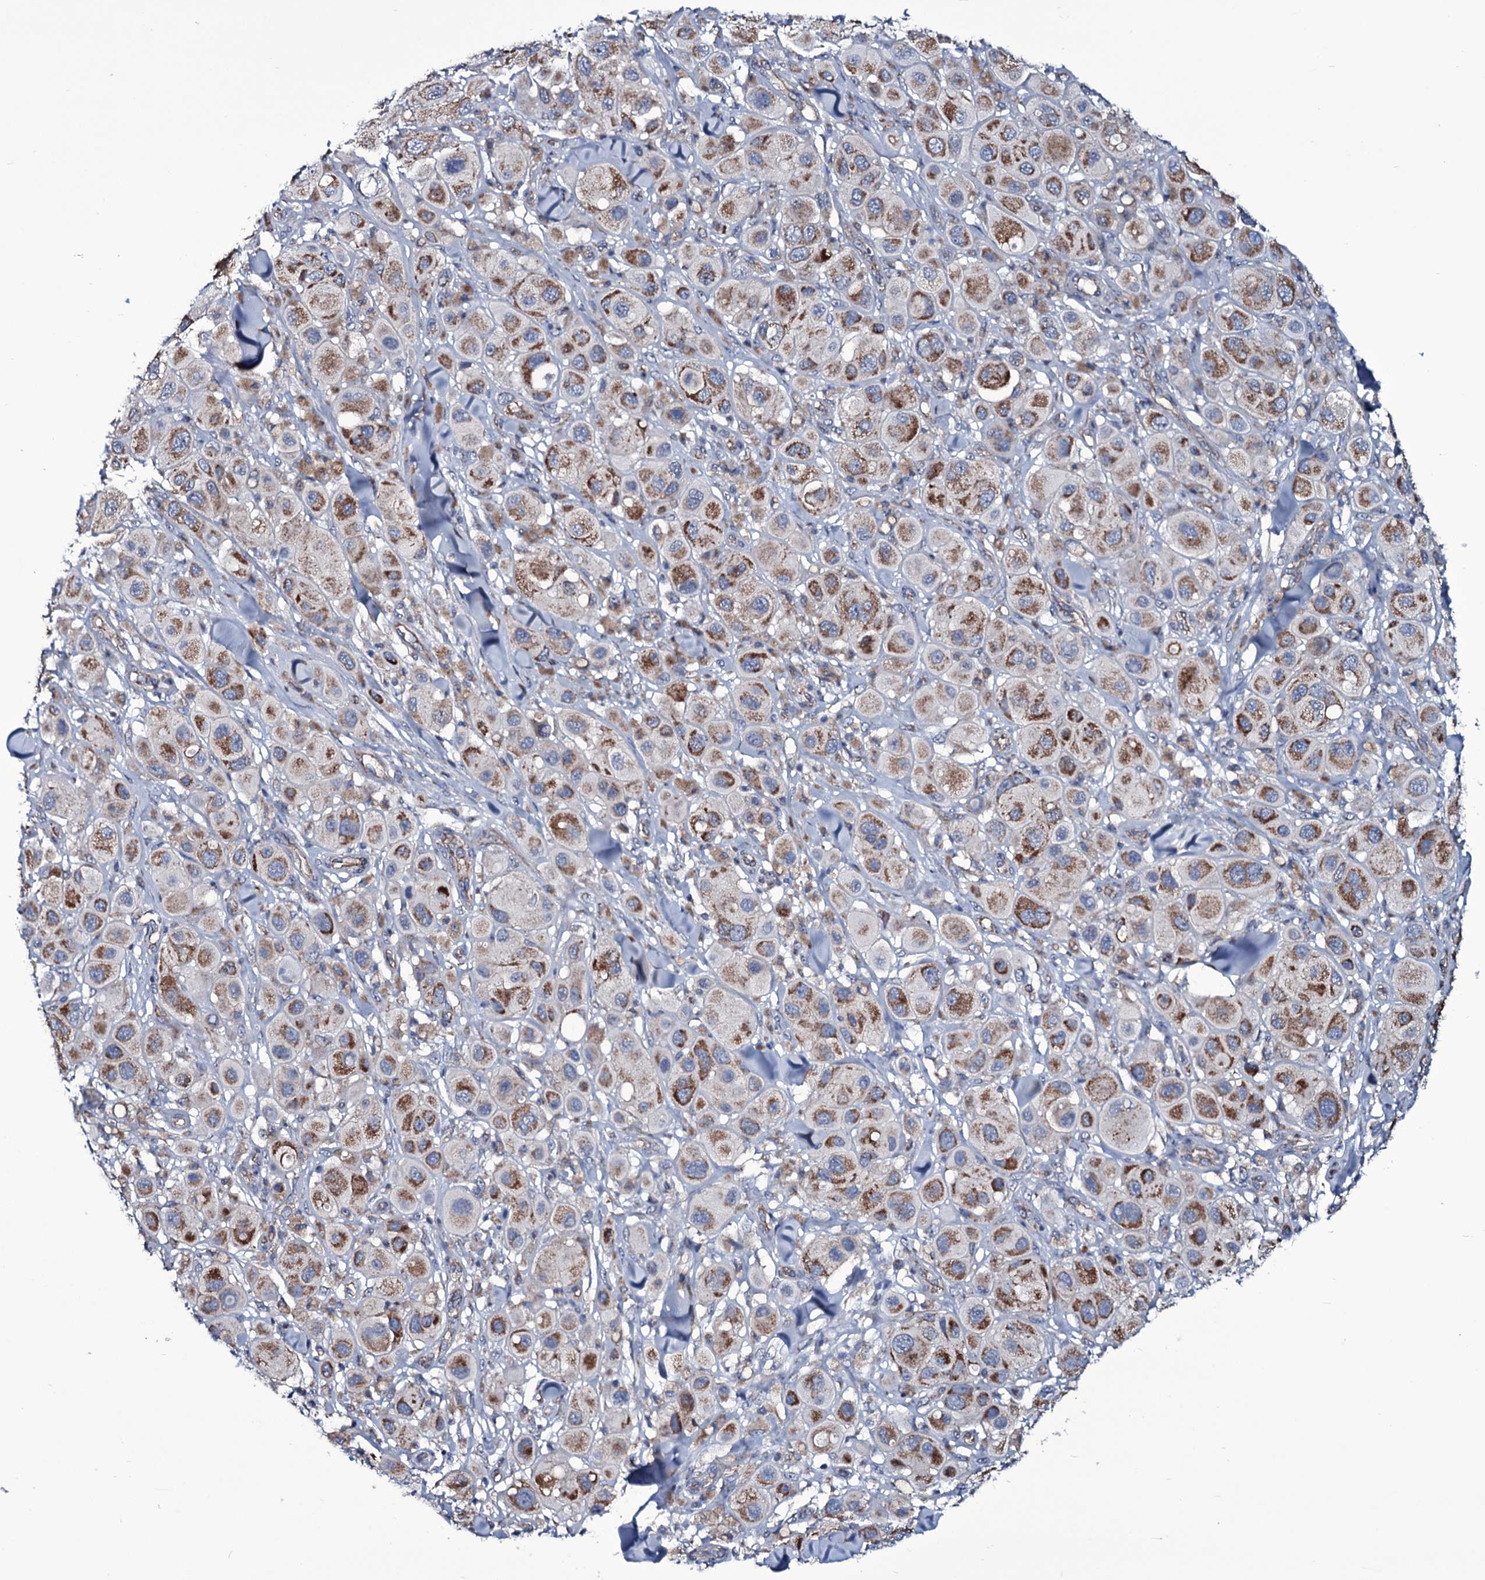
{"staining": {"intensity": "moderate", "quantity": ">75%", "location": "cytoplasmic/membranous"}, "tissue": "melanoma", "cell_type": "Tumor cells", "image_type": "cancer", "snomed": [{"axis": "morphology", "description": "Malignant melanoma, Metastatic site"}, {"axis": "topography", "description": "Skin"}], "caption": "Malignant melanoma (metastatic site) stained with immunohistochemistry shows moderate cytoplasmic/membranous positivity in about >75% of tumor cells. (DAB IHC, brown staining for protein, blue staining for nuclei).", "gene": "WIPF3", "patient": {"sex": "male", "age": 41}}